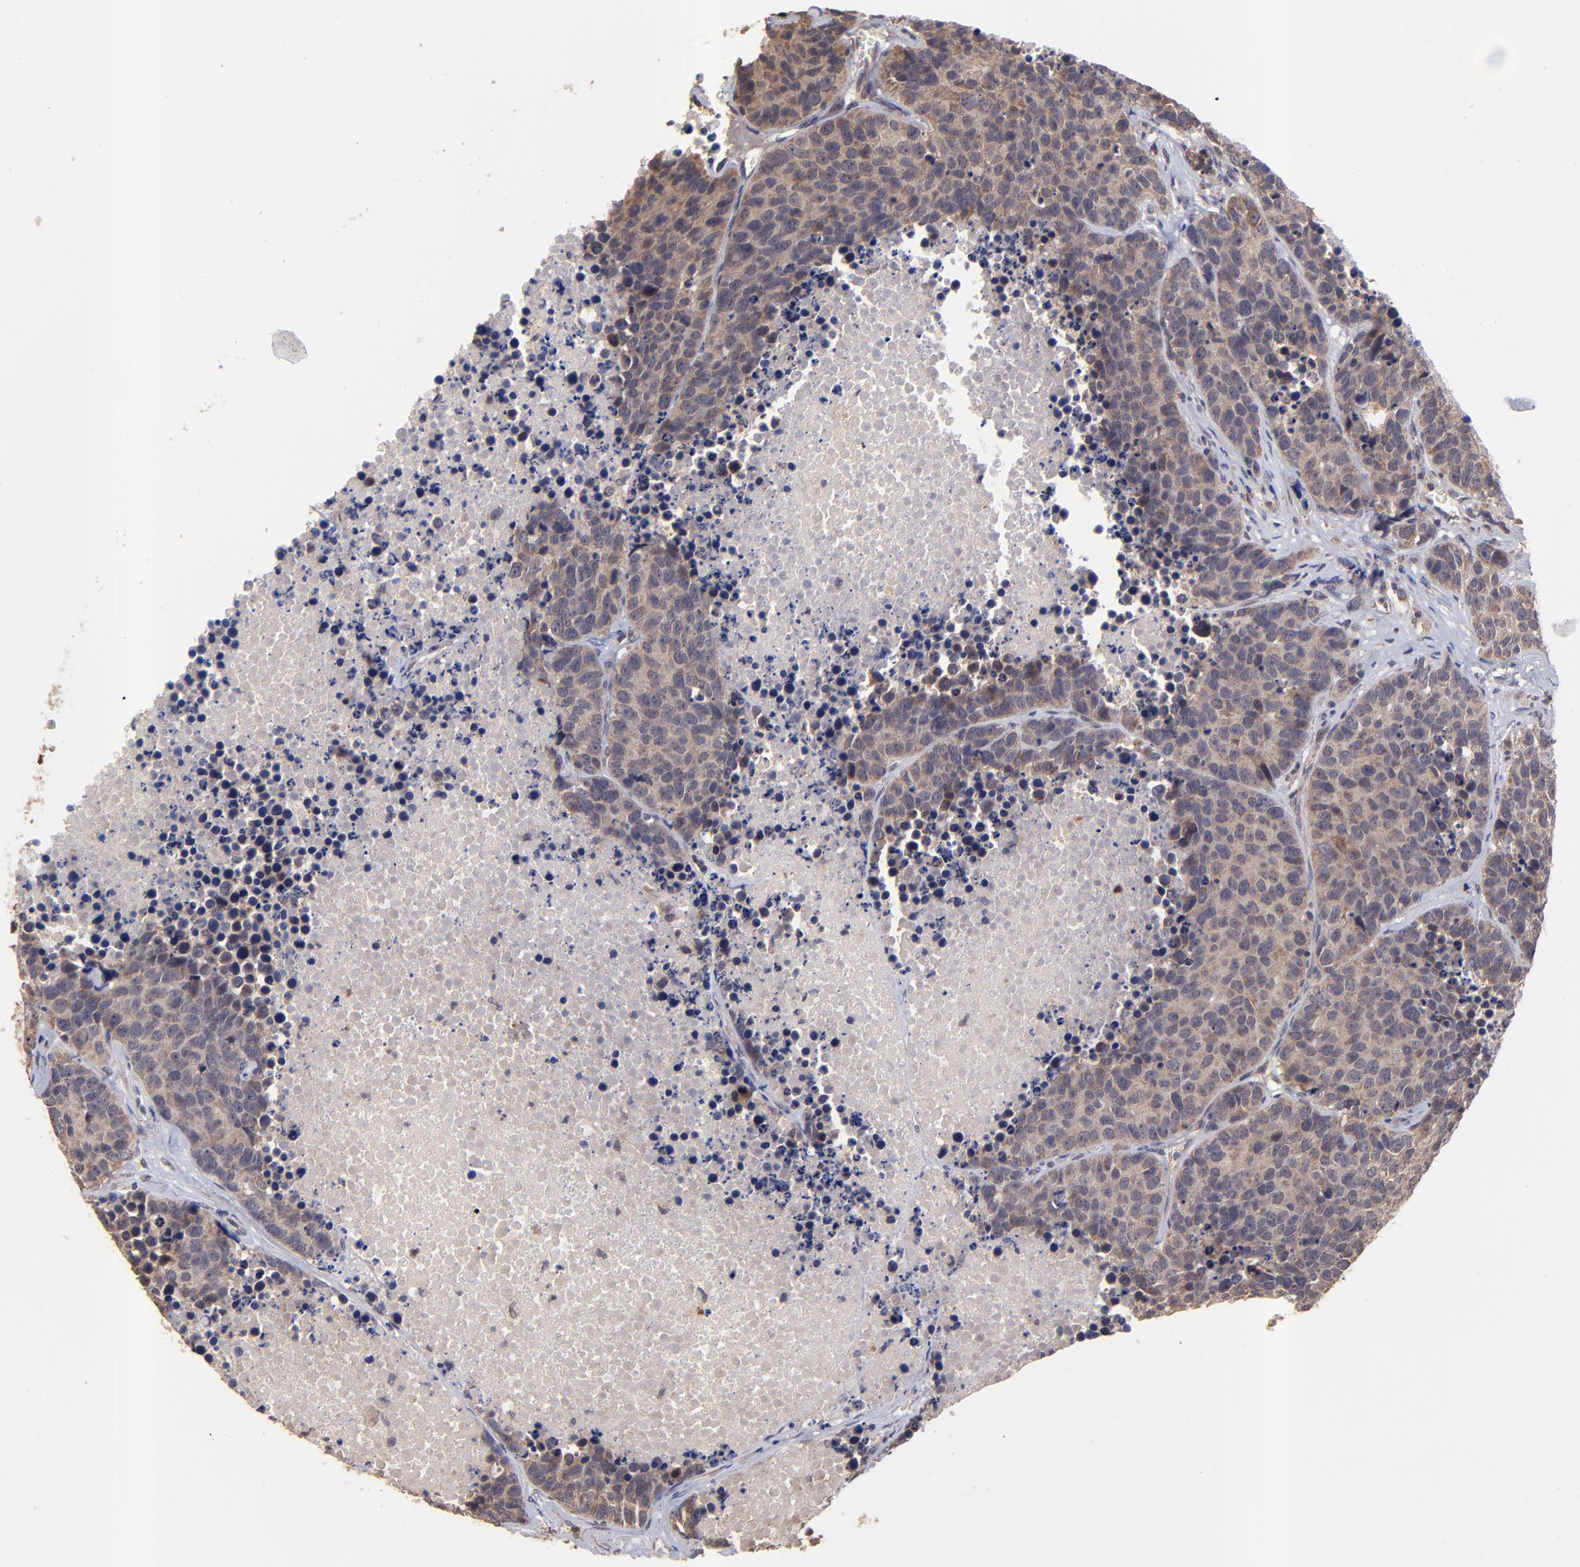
{"staining": {"intensity": "moderate", "quantity": ">75%", "location": "cytoplasmic/membranous"}, "tissue": "carcinoid", "cell_type": "Tumor cells", "image_type": "cancer", "snomed": [{"axis": "morphology", "description": "Carcinoid, malignant, NOS"}, {"axis": "topography", "description": "Lung"}], "caption": "Immunohistochemical staining of malignant carcinoid demonstrates moderate cytoplasmic/membranous protein positivity in about >75% of tumor cells.", "gene": "BAIAP2L2", "patient": {"sex": "male", "age": 60}}